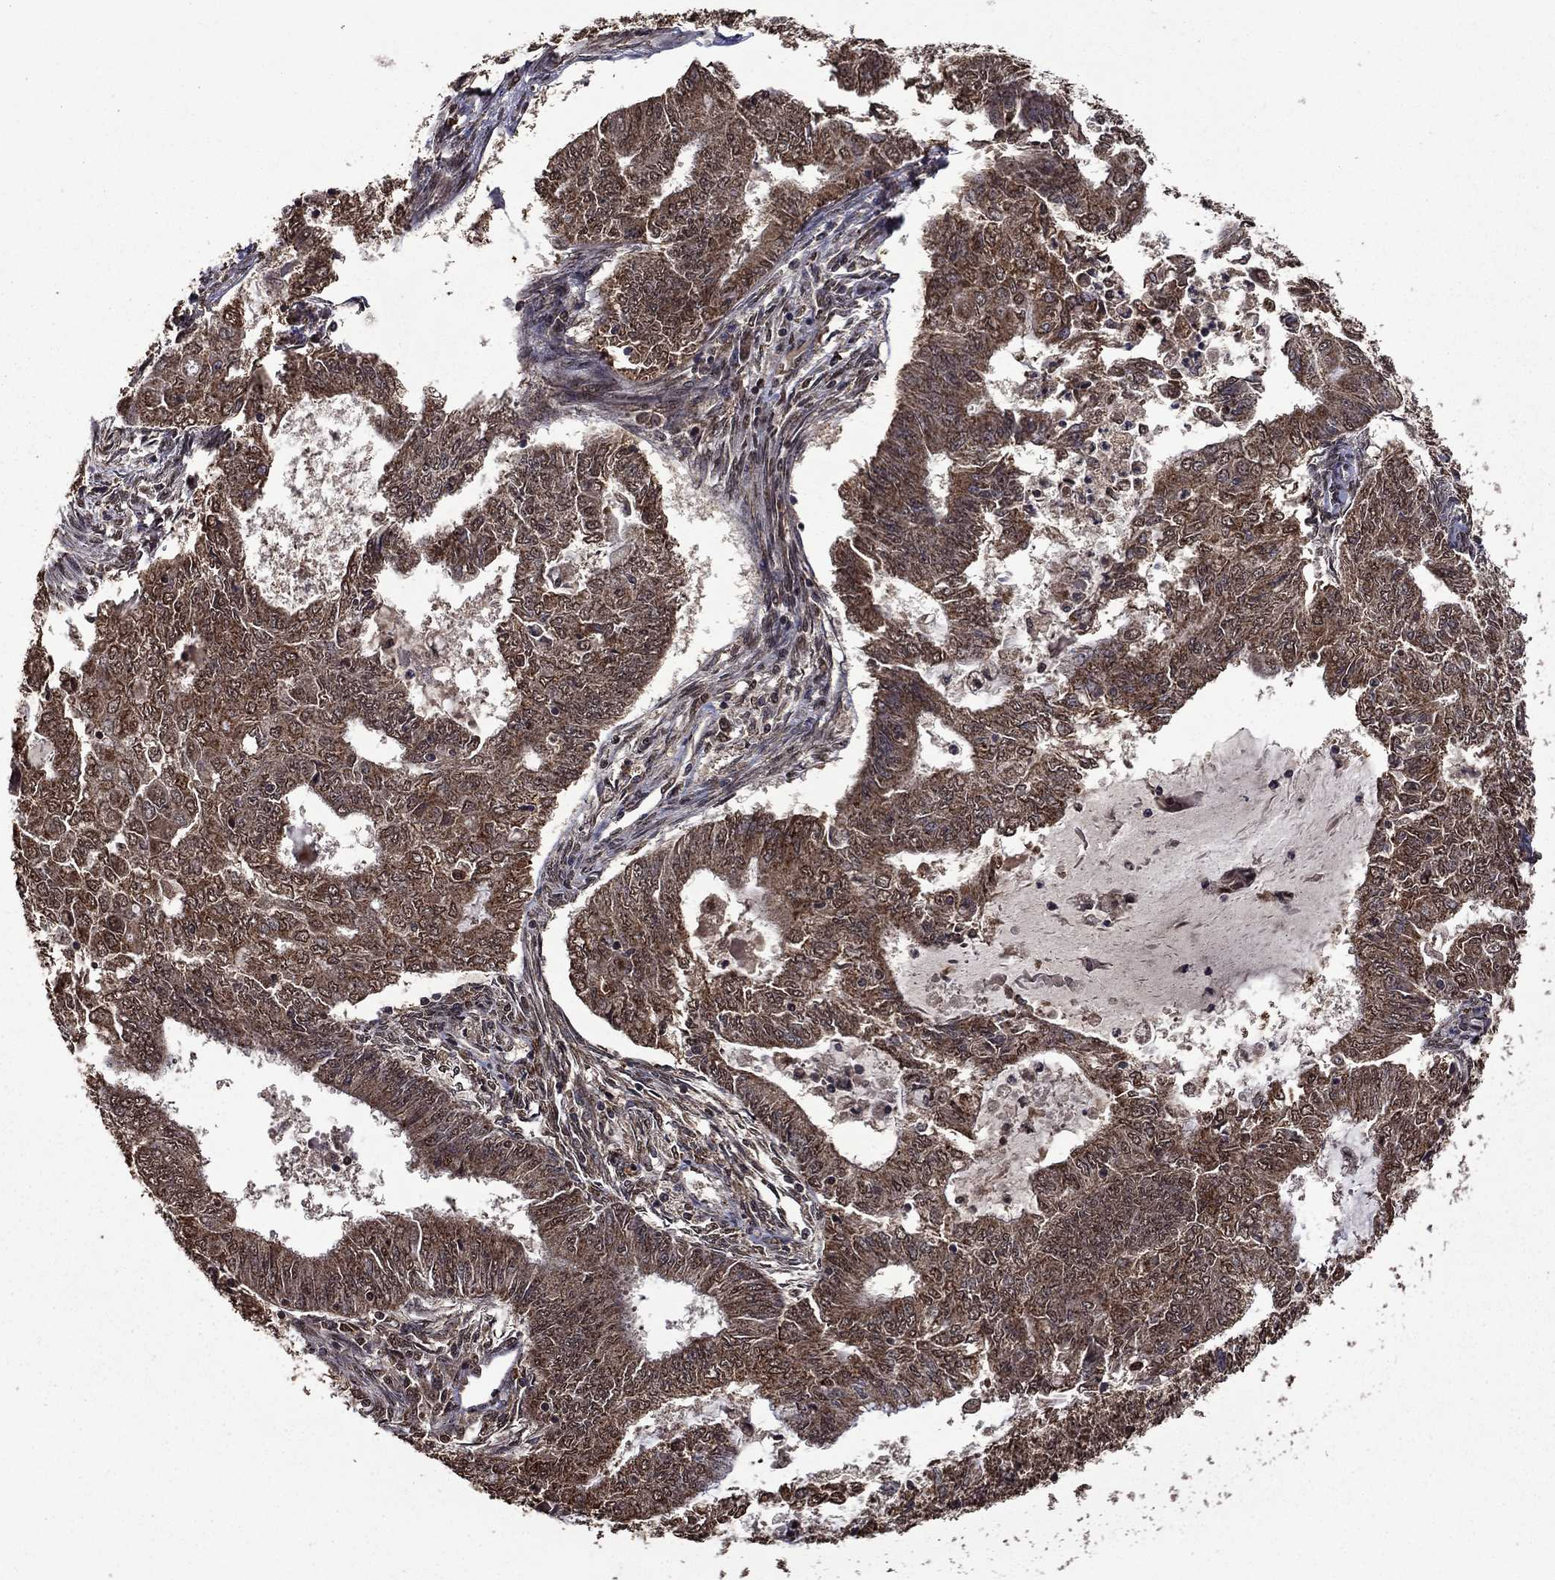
{"staining": {"intensity": "moderate", "quantity": ">75%", "location": "cytoplasmic/membranous,nuclear"}, "tissue": "endometrial cancer", "cell_type": "Tumor cells", "image_type": "cancer", "snomed": [{"axis": "morphology", "description": "Adenocarcinoma, NOS"}, {"axis": "topography", "description": "Endometrium"}], "caption": "The immunohistochemical stain shows moderate cytoplasmic/membranous and nuclear staining in tumor cells of endometrial cancer (adenocarcinoma) tissue.", "gene": "ITM2B", "patient": {"sex": "female", "age": 62}}